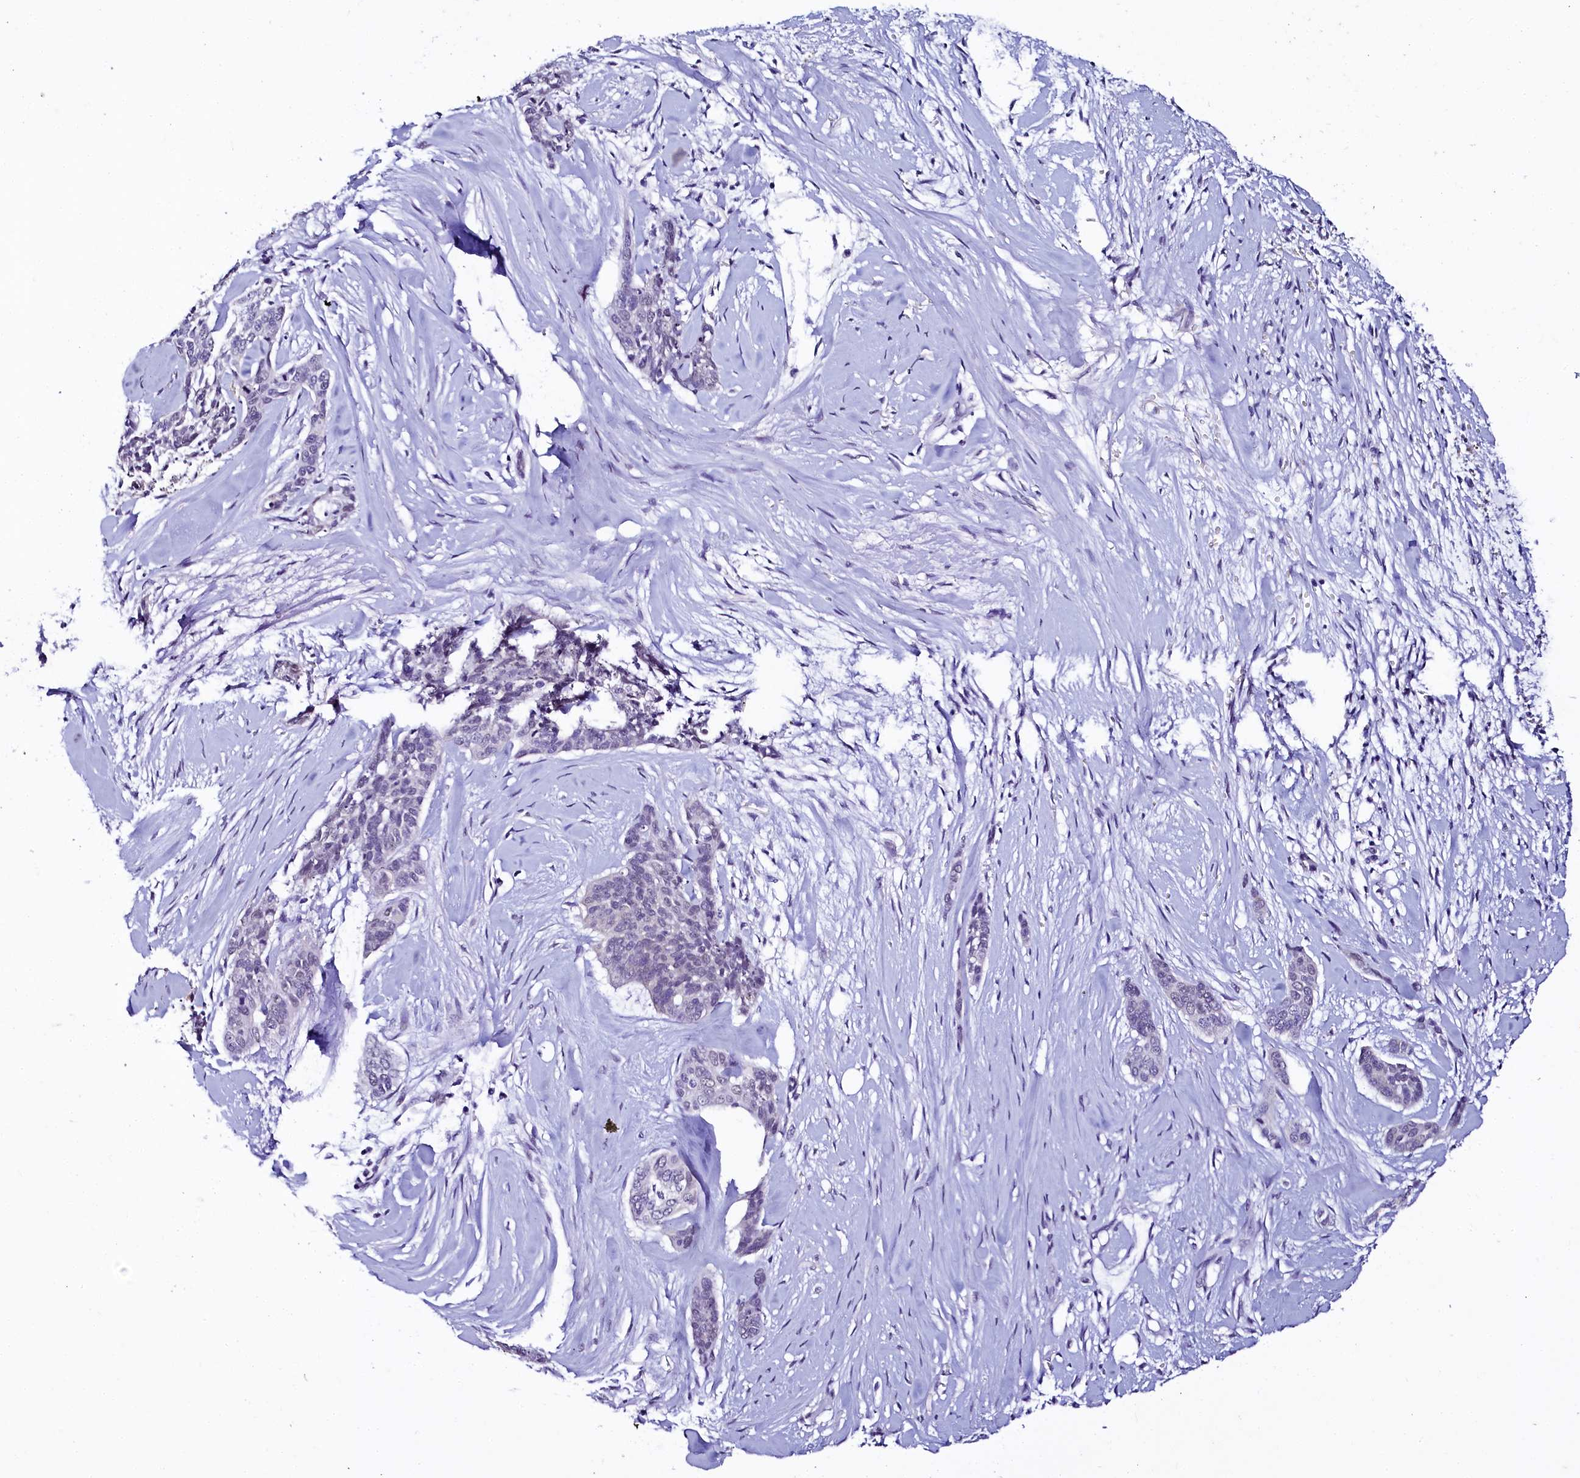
{"staining": {"intensity": "negative", "quantity": "none", "location": "none"}, "tissue": "skin cancer", "cell_type": "Tumor cells", "image_type": "cancer", "snomed": [{"axis": "morphology", "description": "Basal cell carcinoma"}, {"axis": "topography", "description": "Skin"}], "caption": "Basal cell carcinoma (skin) was stained to show a protein in brown. There is no significant positivity in tumor cells.", "gene": "SORD", "patient": {"sex": "female", "age": 64}}